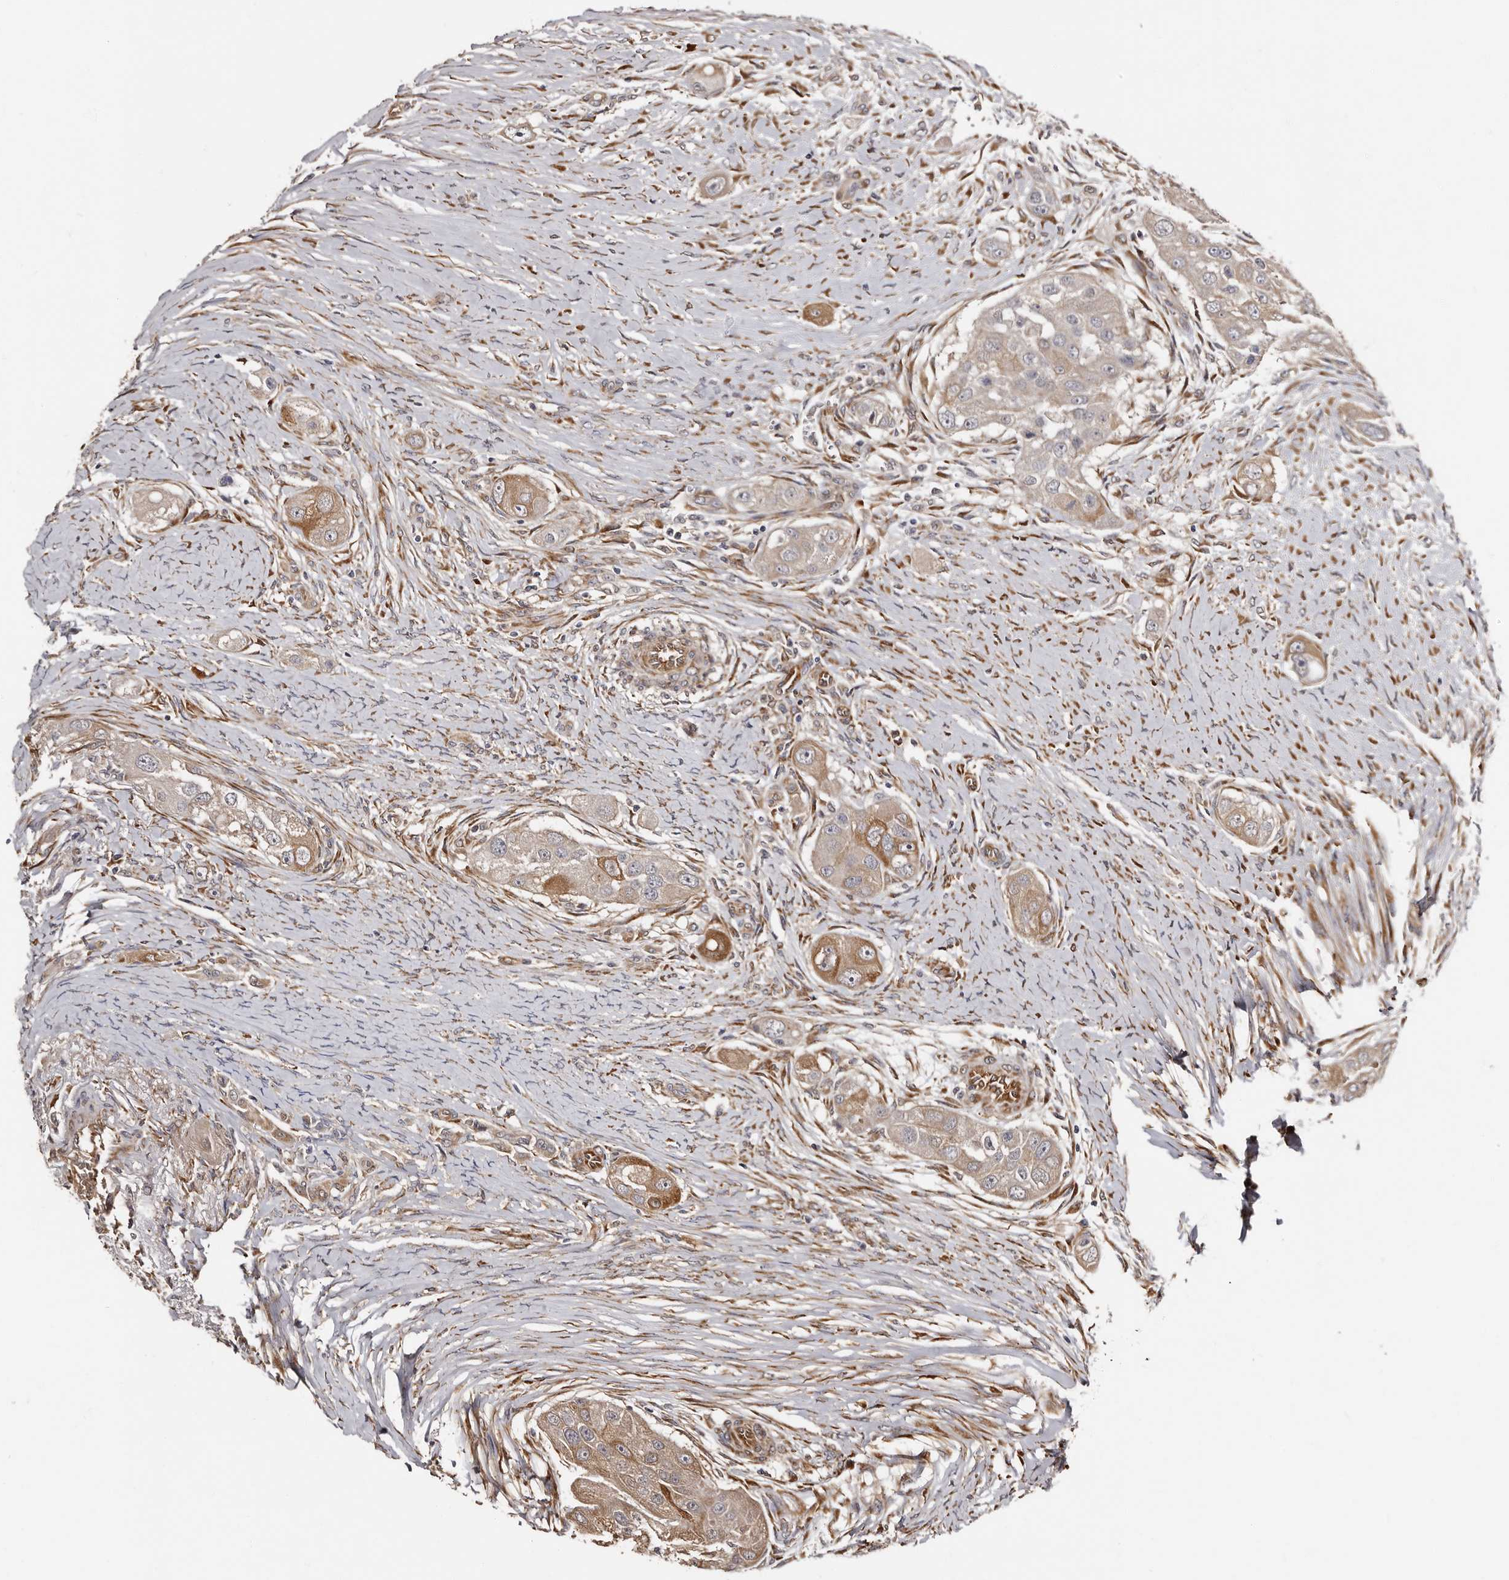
{"staining": {"intensity": "moderate", "quantity": "<25%", "location": "cytoplasmic/membranous"}, "tissue": "head and neck cancer", "cell_type": "Tumor cells", "image_type": "cancer", "snomed": [{"axis": "morphology", "description": "Normal tissue, NOS"}, {"axis": "morphology", "description": "Squamous cell carcinoma, NOS"}, {"axis": "topography", "description": "Skeletal muscle"}, {"axis": "topography", "description": "Head-Neck"}], "caption": "A low amount of moderate cytoplasmic/membranous positivity is identified in approximately <25% of tumor cells in squamous cell carcinoma (head and neck) tissue. (brown staining indicates protein expression, while blue staining denotes nuclei).", "gene": "TBC1D22B", "patient": {"sex": "male", "age": 51}}